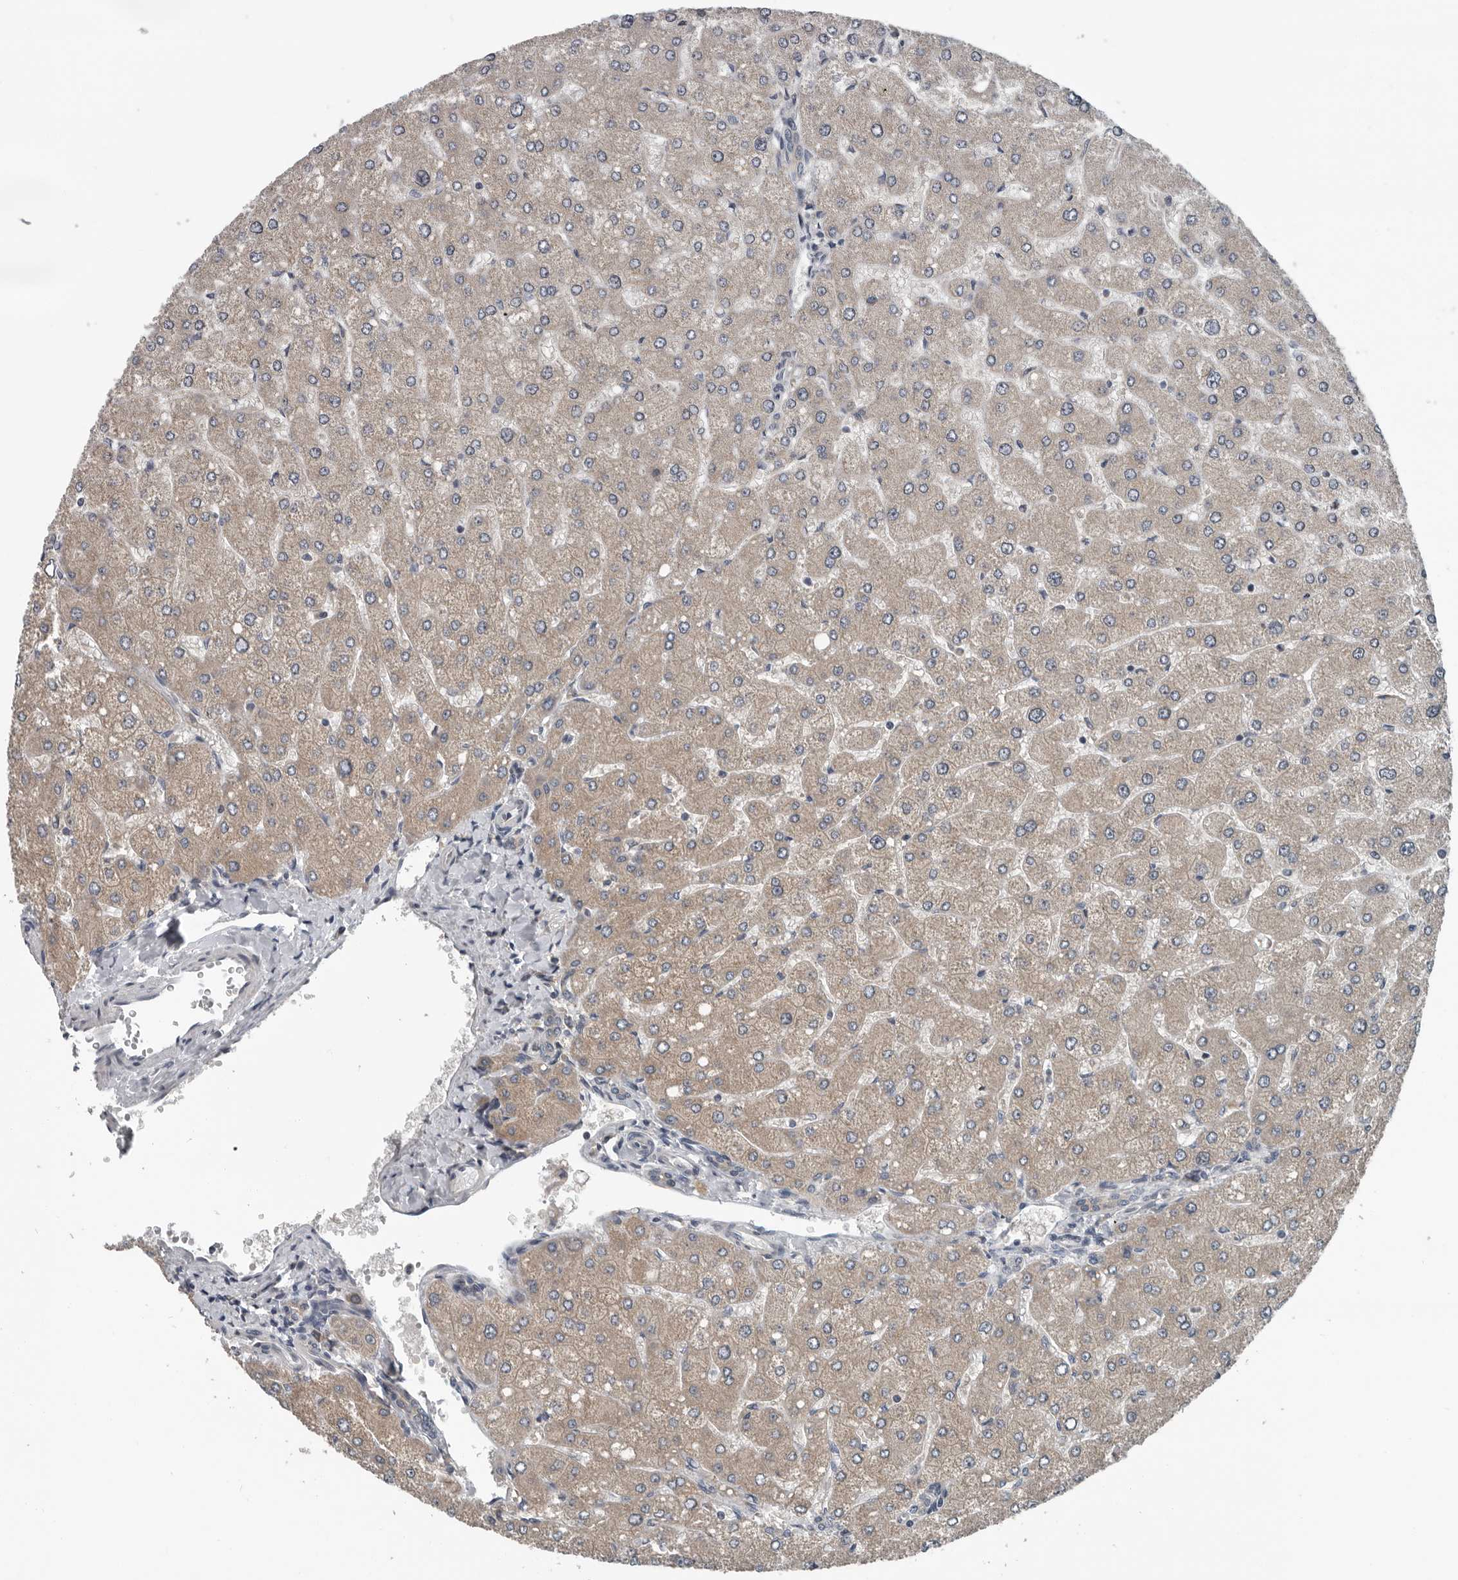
{"staining": {"intensity": "negative", "quantity": "none", "location": "none"}, "tissue": "liver", "cell_type": "Cholangiocytes", "image_type": "normal", "snomed": [{"axis": "morphology", "description": "Normal tissue, NOS"}, {"axis": "topography", "description": "Liver"}], "caption": "IHC of unremarkable liver displays no positivity in cholangiocytes.", "gene": "TMEM199", "patient": {"sex": "male", "age": 55}}